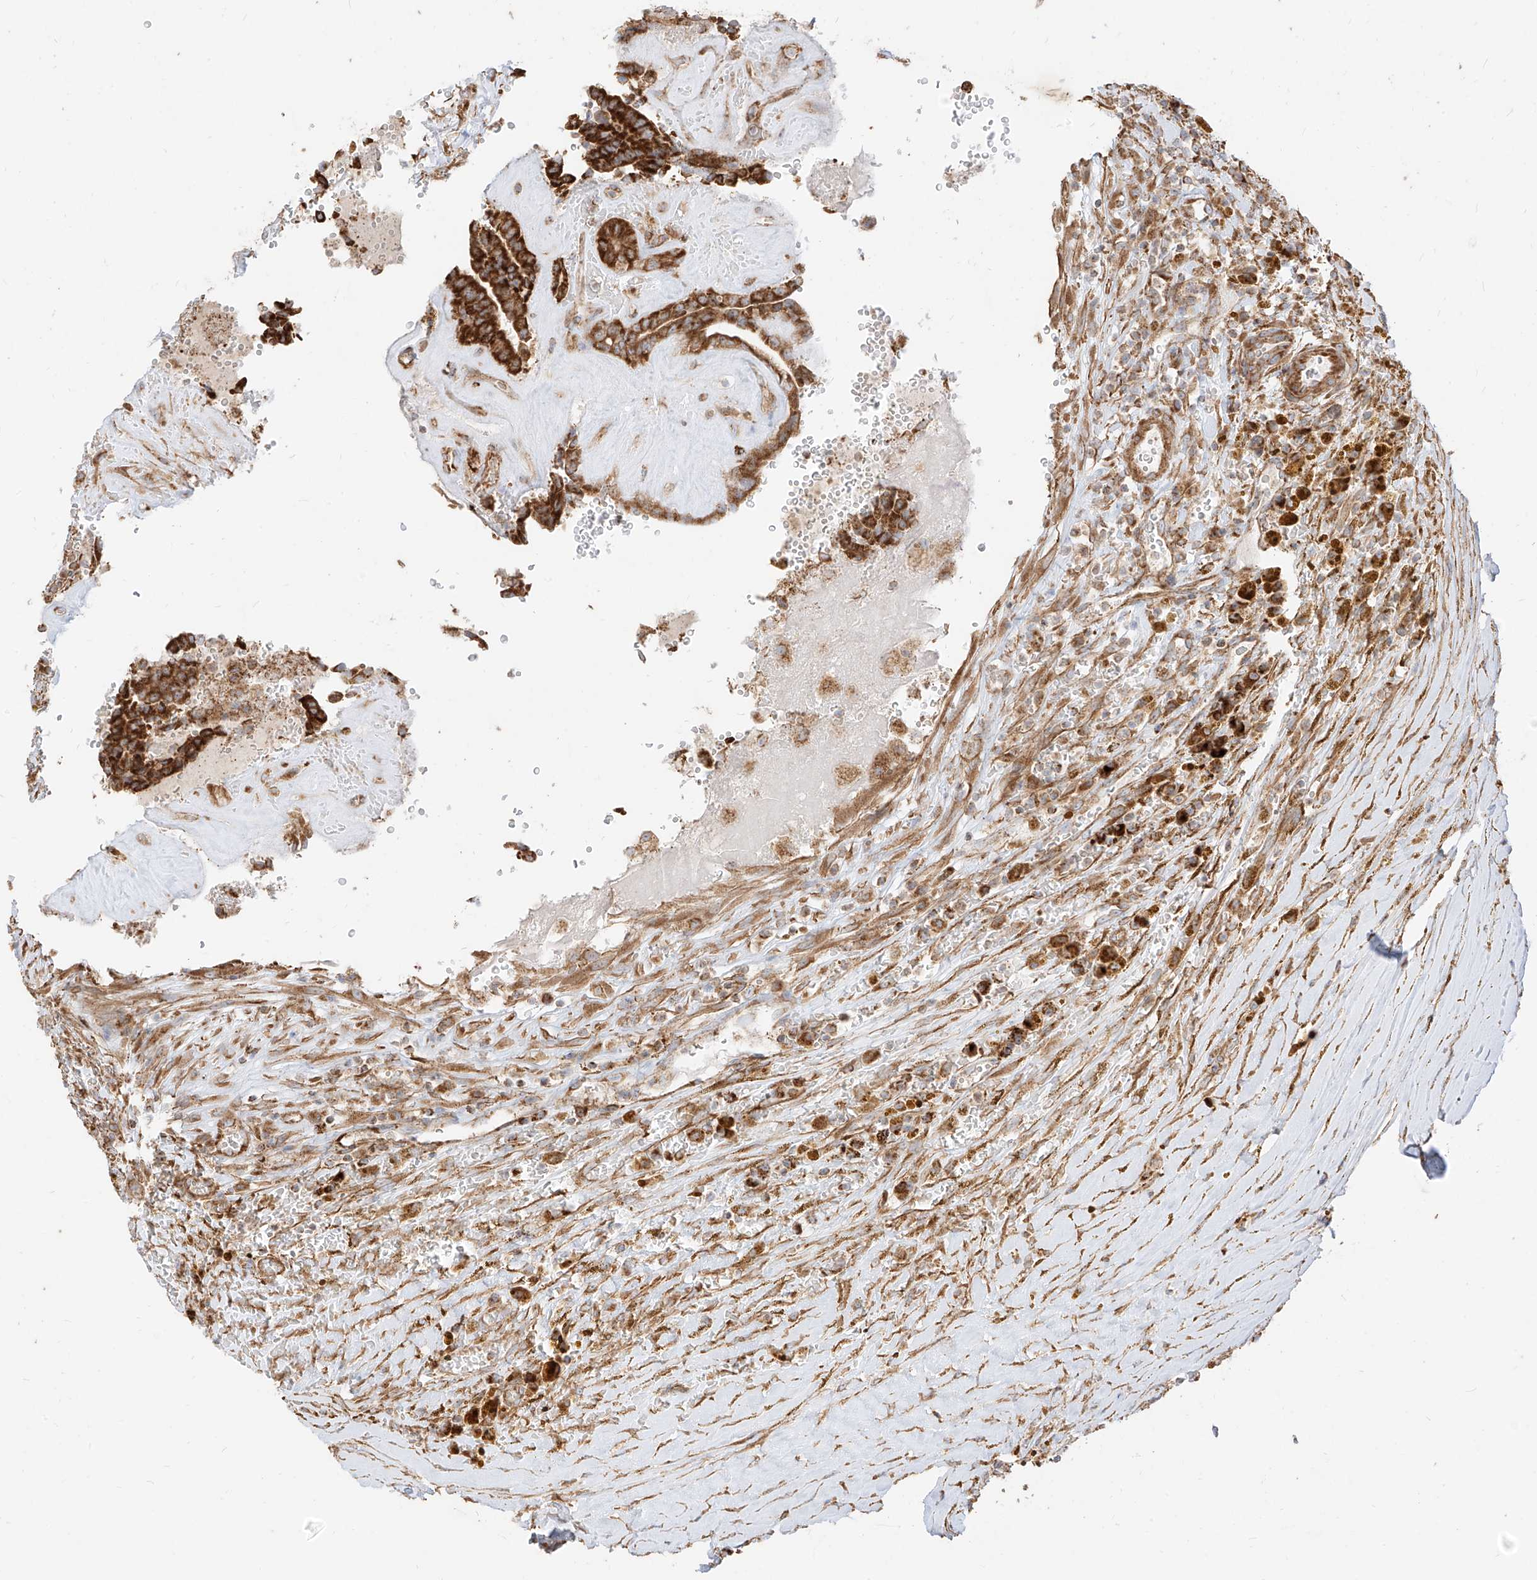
{"staining": {"intensity": "strong", "quantity": ">75%", "location": "cytoplasmic/membranous"}, "tissue": "thyroid cancer", "cell_type": "Tumor cells", "image_type": "cancer", "snomed": [{"axis": "morphology", "description": "Papillary adenocarcinoma, NOS"}, {"axis": "topography", "description": "Thyroid gland"}], "caption": "Papillary adenocarcinoma (thyroid) stained with a protein marker demonstrates strong staining in tumor cells.", "gene": "PLCL1", "patient": {"sex": "male", "age": 77}}